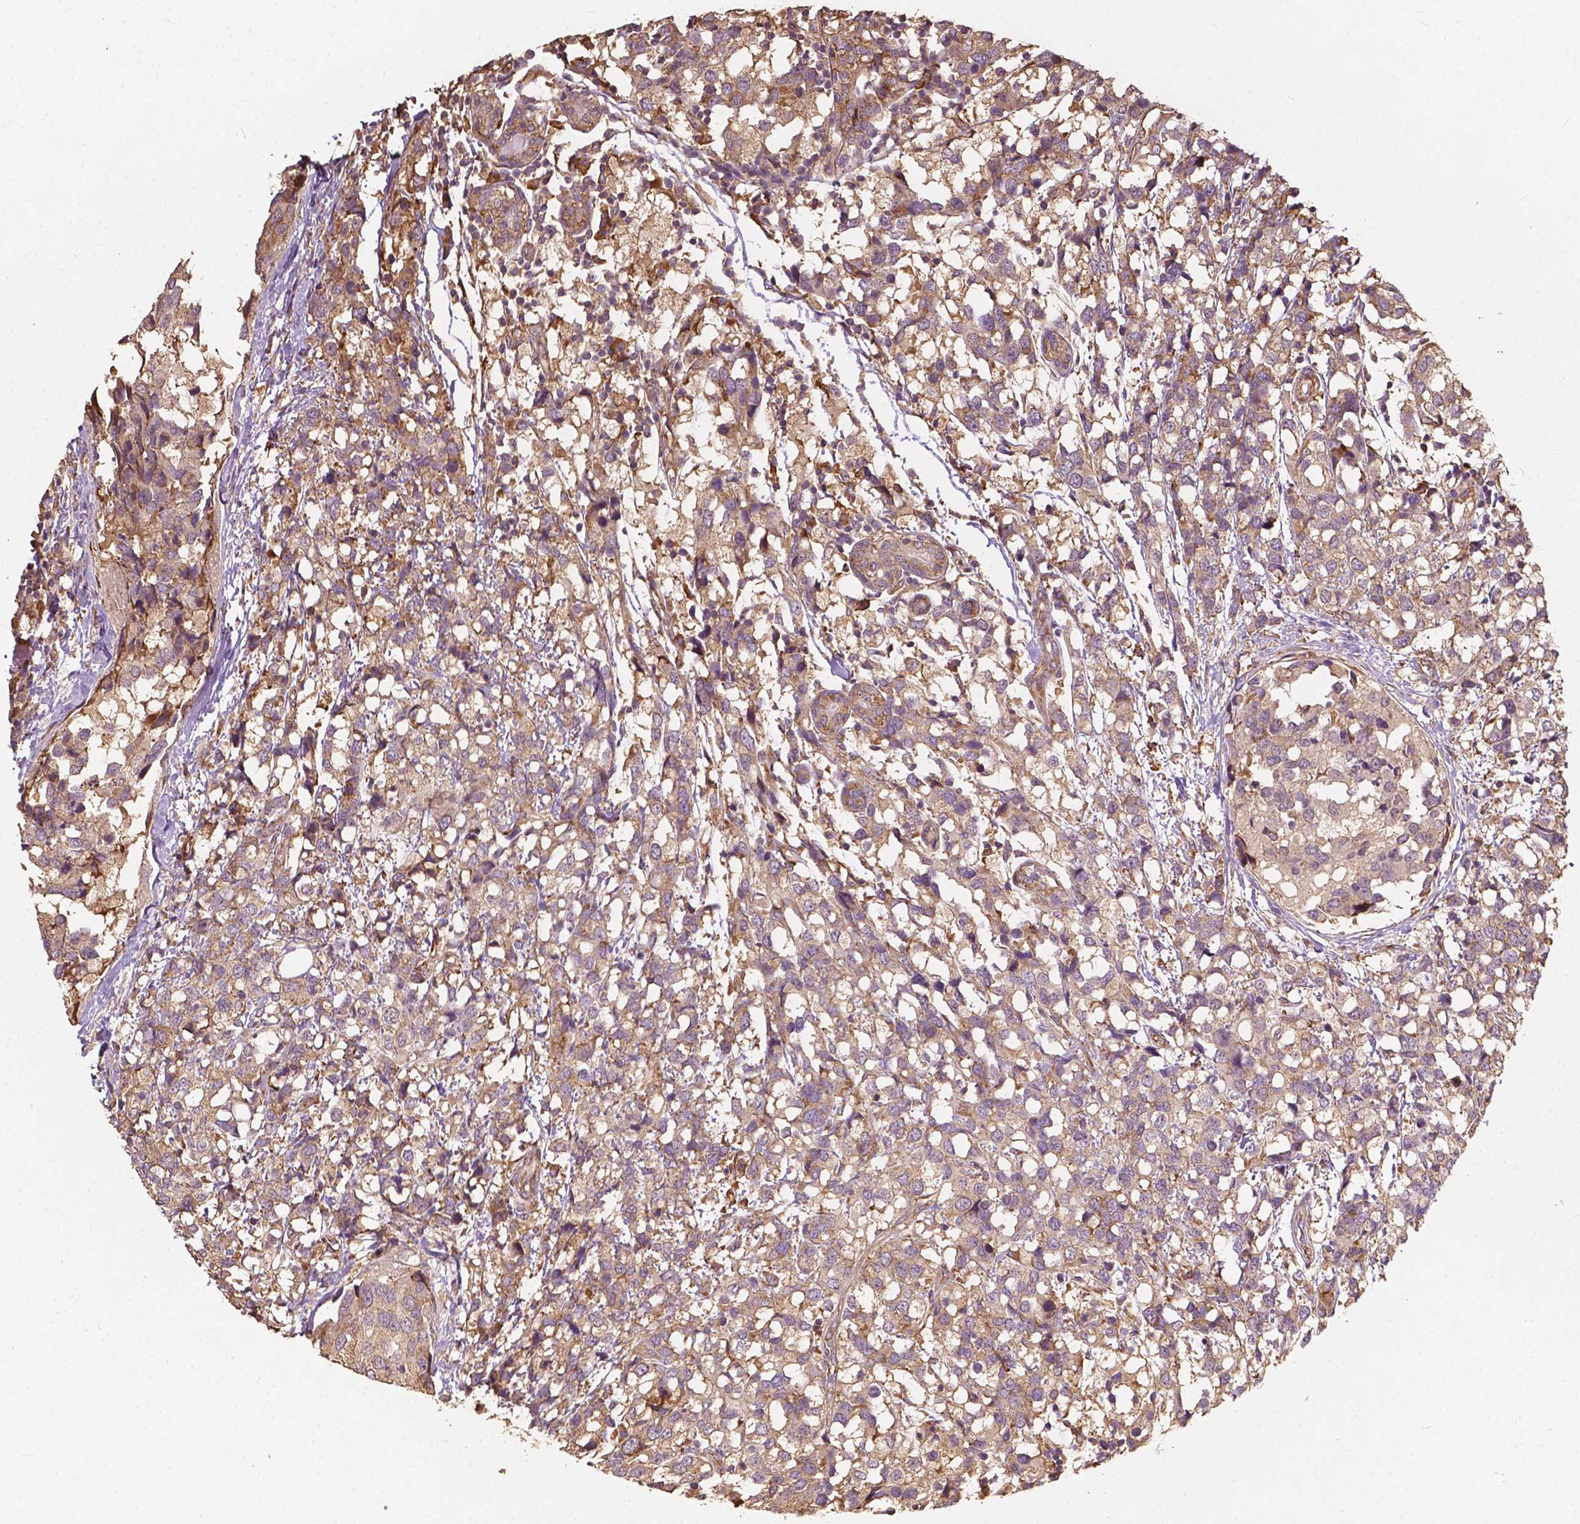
{"staining": {"intensity": "weak", "quantity": ">75%", "location": "cytoplasmic/membranous"}, "tissue": "breast cancer", "cell_type": "Tumor cells", "image_type": "cancer", "snomed": [{"axis": "morphology", "description": "Lobular carcinoma"}, {"axis": "topography", "description": "Breast"}], "caption": "The immunohistochemical stain labels weak cytoplasmic/membranous expression in tumor cells of breast cancer tissue.", "gene": "G3BP1", "patient": {"sex": "female", "age": 59}}